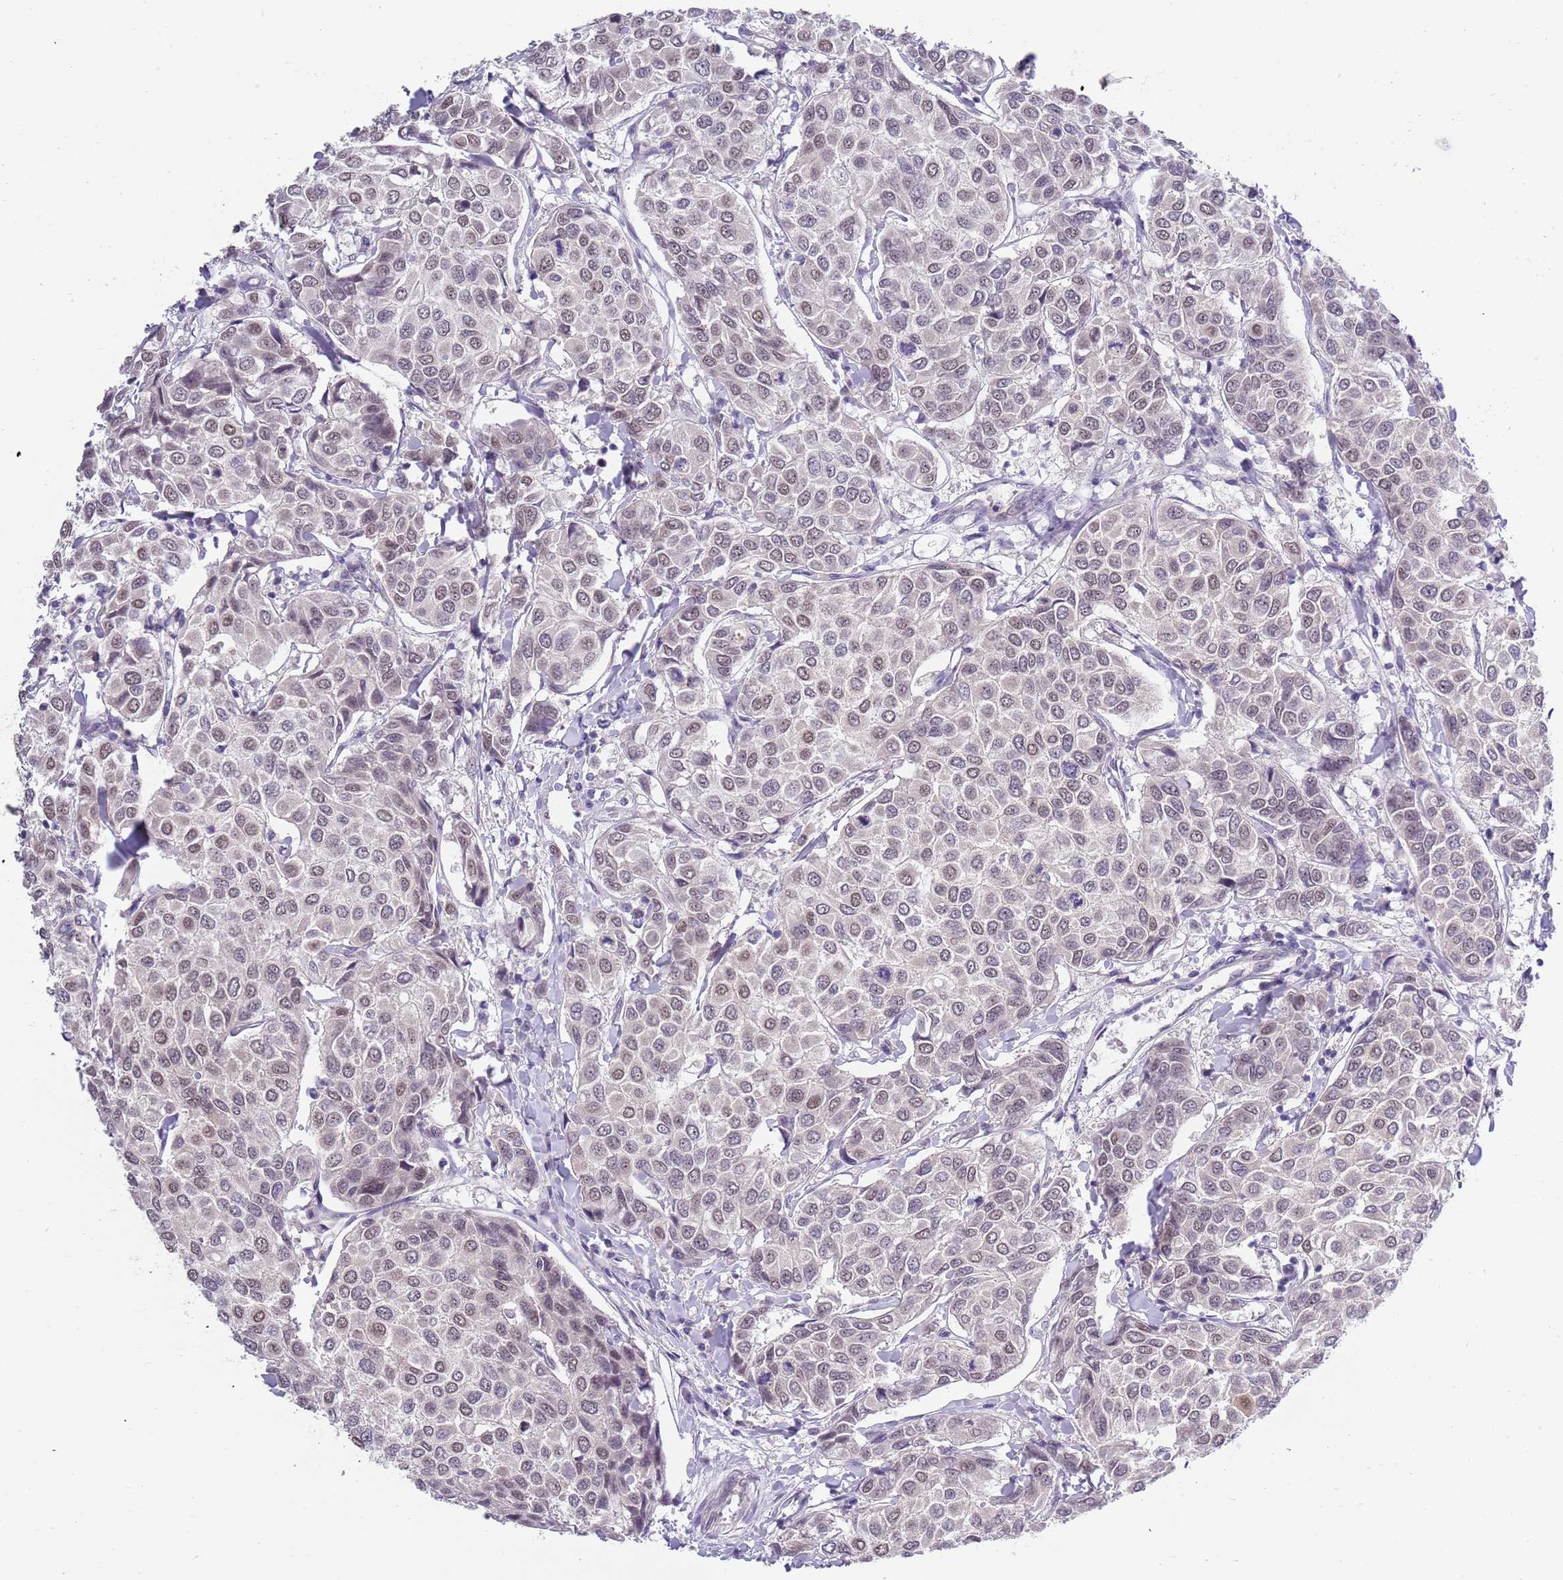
{"staining": {"intensity": "weak", "quantity": ">75%", "location": "nuclear"}, "tissue": "breast cancer", "cell_type": "Tumor cells", "image_type": "cancer", "snomed": [{"axis": "morphology", "description": "Duct carcinoma"}, {"axis": "topography", "description": "Breast"}], "caption": "High-power microscopy captured an immunohistochemistry photomicrograph of breast cancer (intraductal carcinoma), revealing weak nuclear staining in about >75% of tumor cells.", "gene": "SEPHS2", "patient": {"sex": "female", "age": 55}}